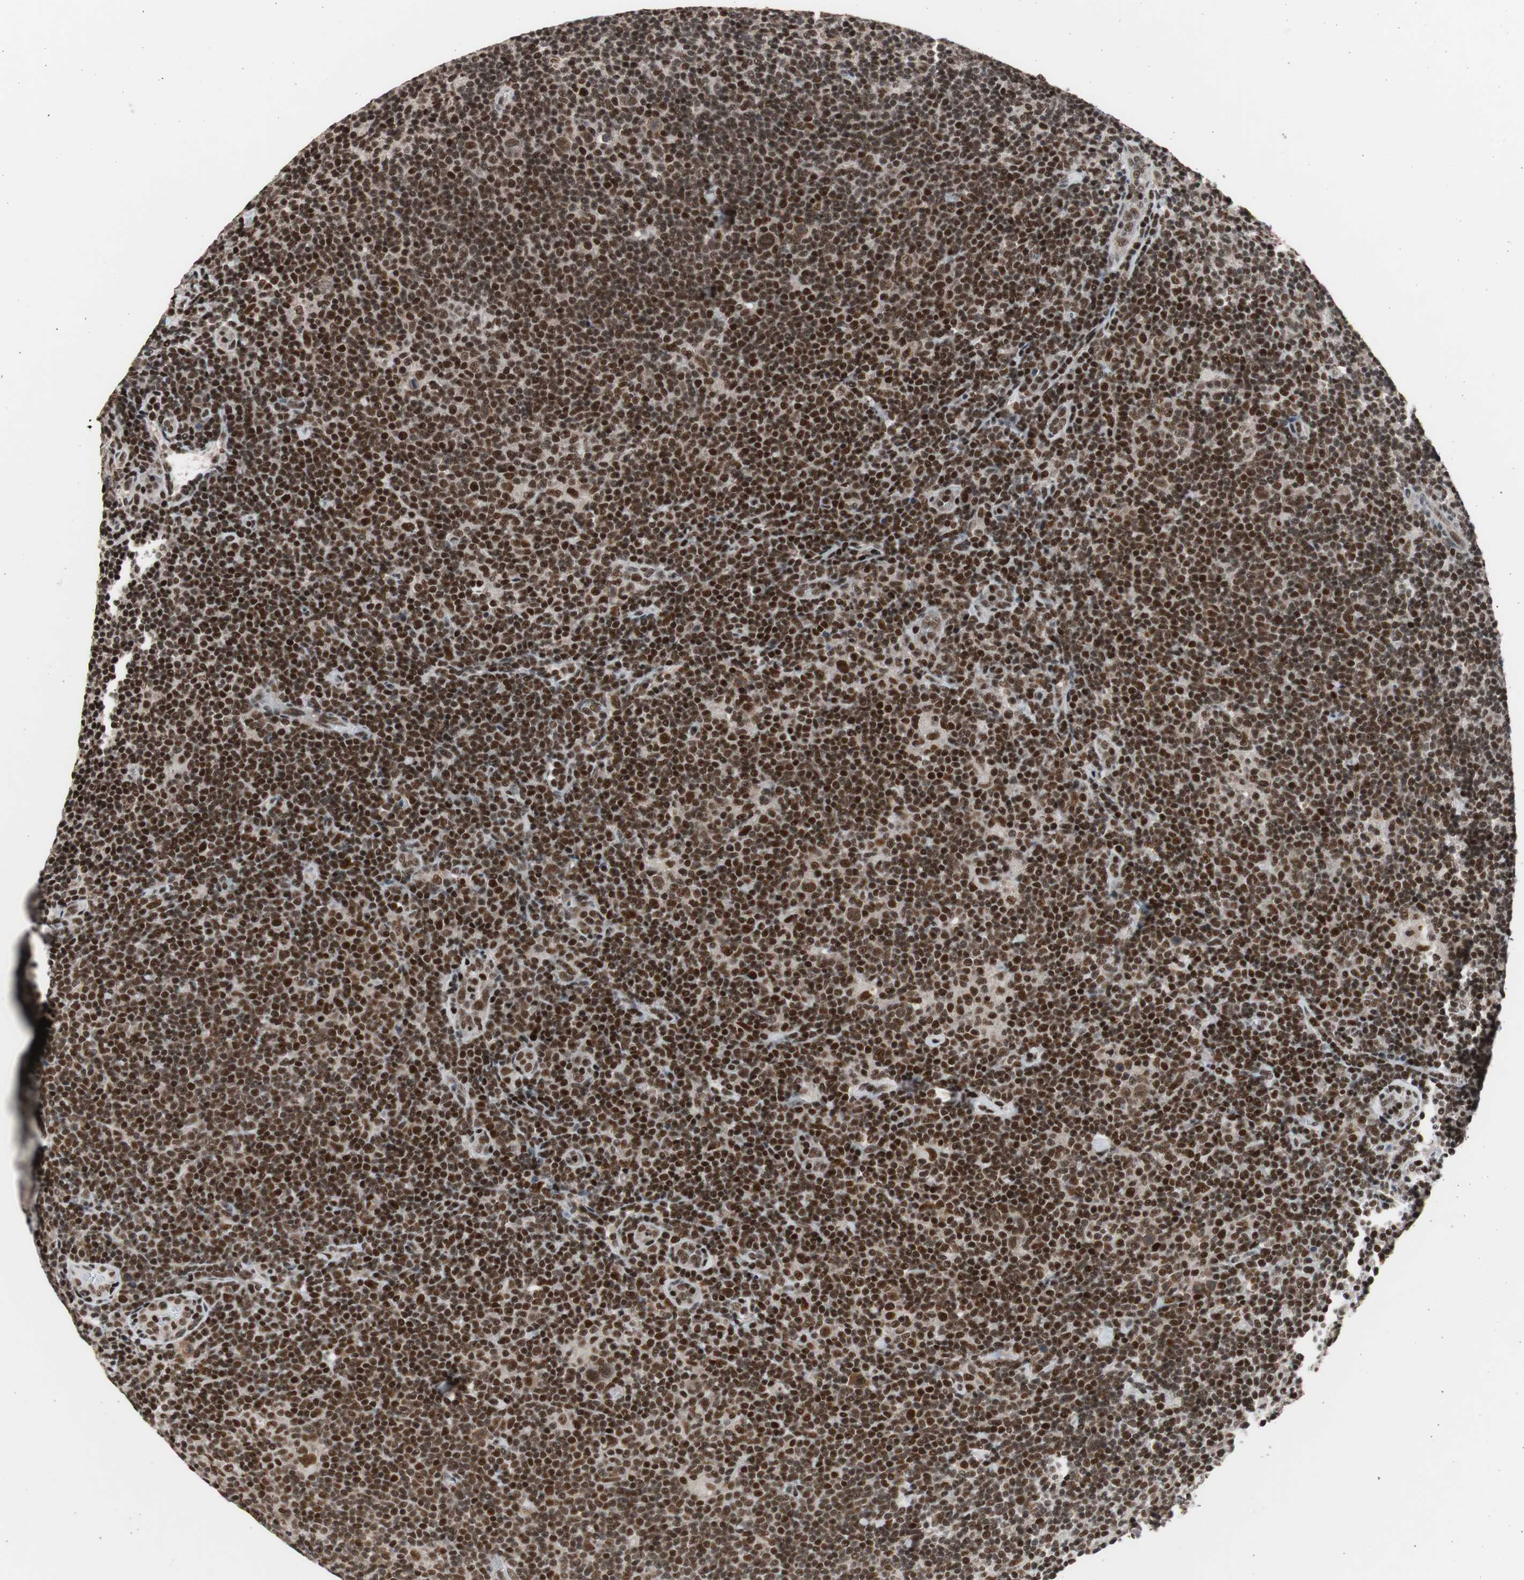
{"staining": {"intensity": "moderate", "quantity": ">75%", "location": "nuclear"}, "tissue": "lymphoma", "cell_type": "Tumor cells", "image_type": "cancer", "snomed": [{"axis": "morphology", "description": "Hodgkin's disease, NOS"}, {"axis": "topography", "description": "Lymph node"}], "caption": "Human lymphoma stained with a brown dye shows moderate nuclear positive staining in approximately >75% of tumor cells.", "gene": "RPA1", "patient": {"sex": "female", "age": 57}}